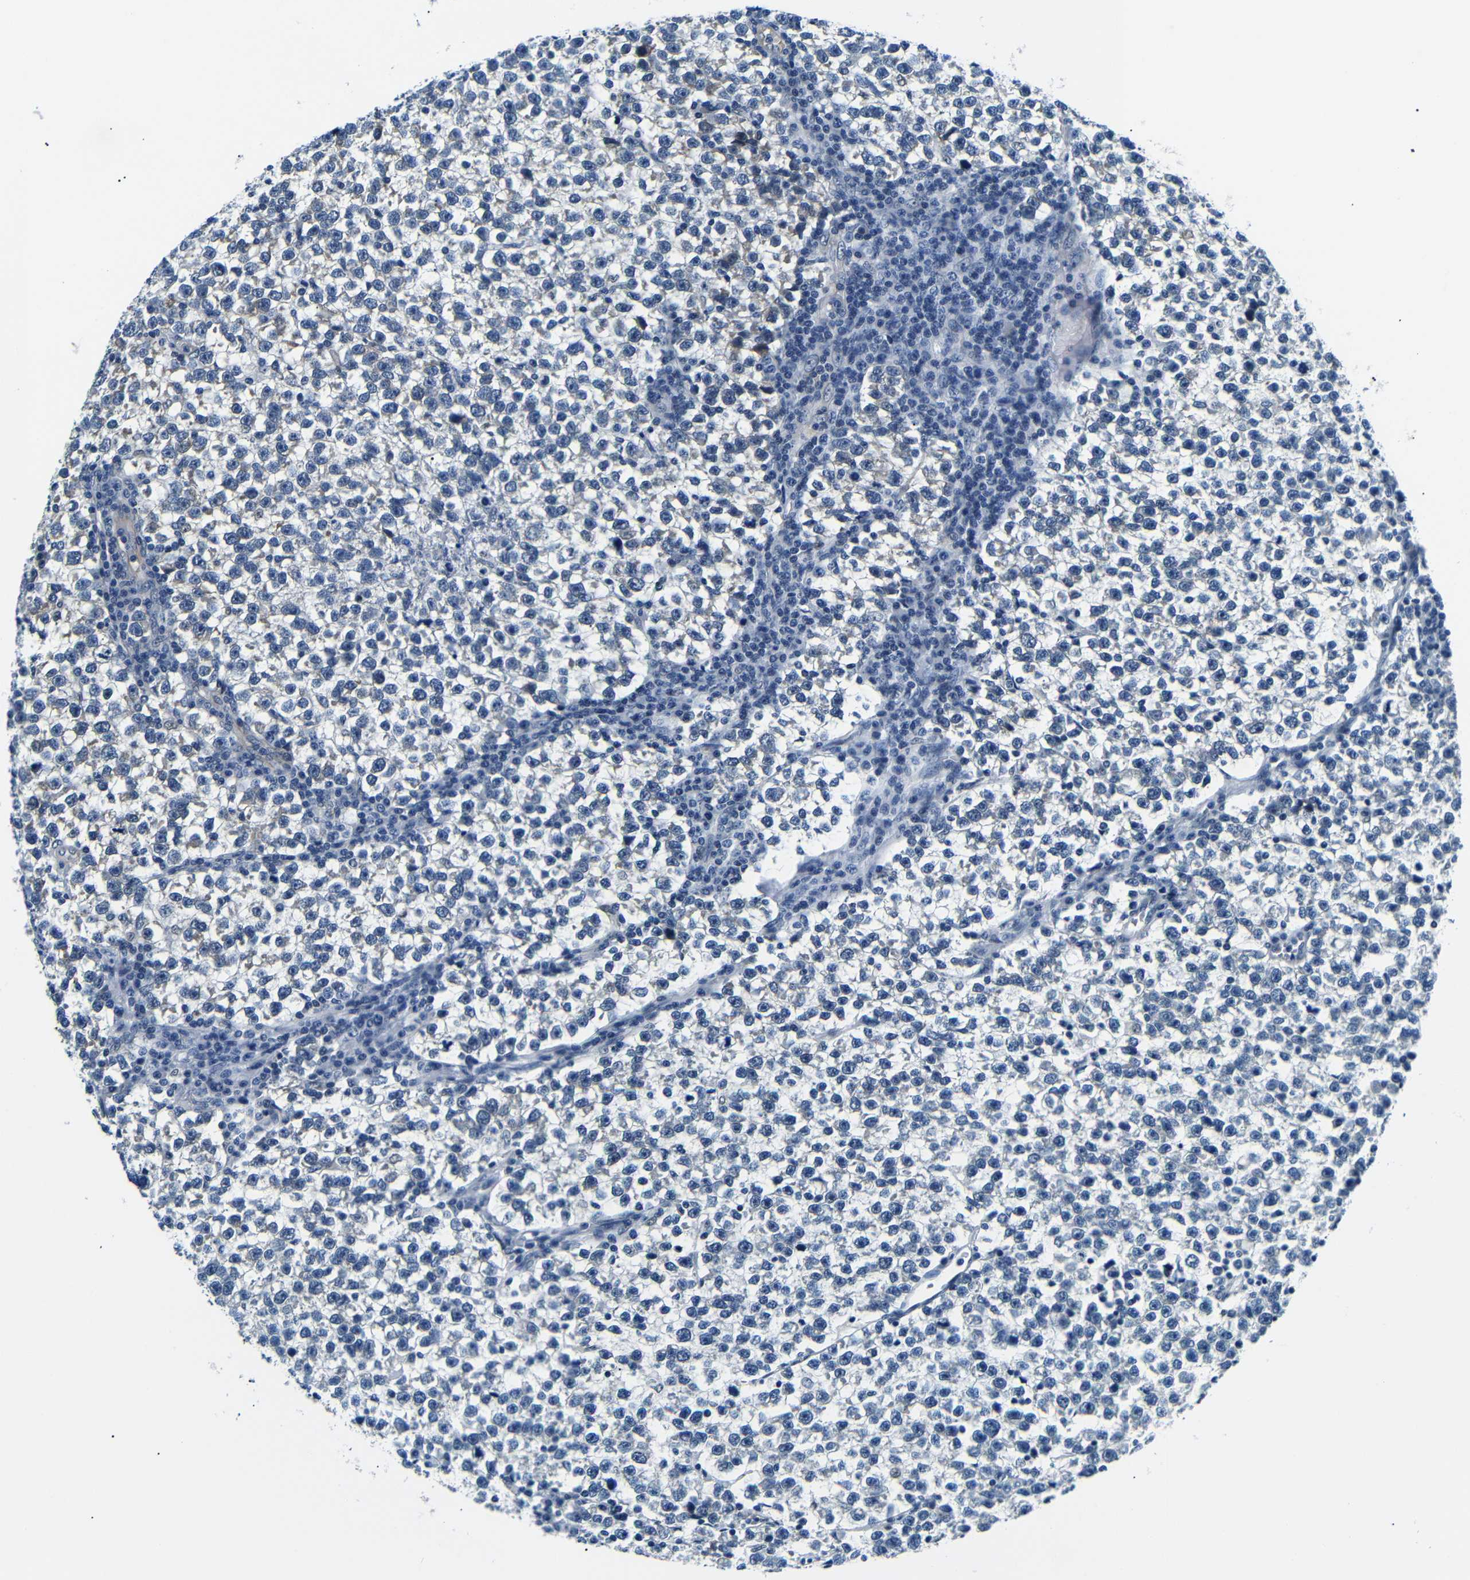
{"staining": {"intensity": "negative", "quantity": "none", "location": "none"}, "tissue": "testis cancer", "cell_type": "Tumor cells", "image_type": "cancer", "snomed": [{"axis": "morphology", "description": "Normal tissue, NOS"}, {"axis": "morphology", "description": "Seminoma, NOS"}, {"axis": "topography", "description": "Testis"}], "caption": "Human seminoma (testis) stained for a protein using immunohistochemistry exhibits no staining in tumor cells.", "gene": "TAFA1", "patient": {"sex": "male", "age": 43}}